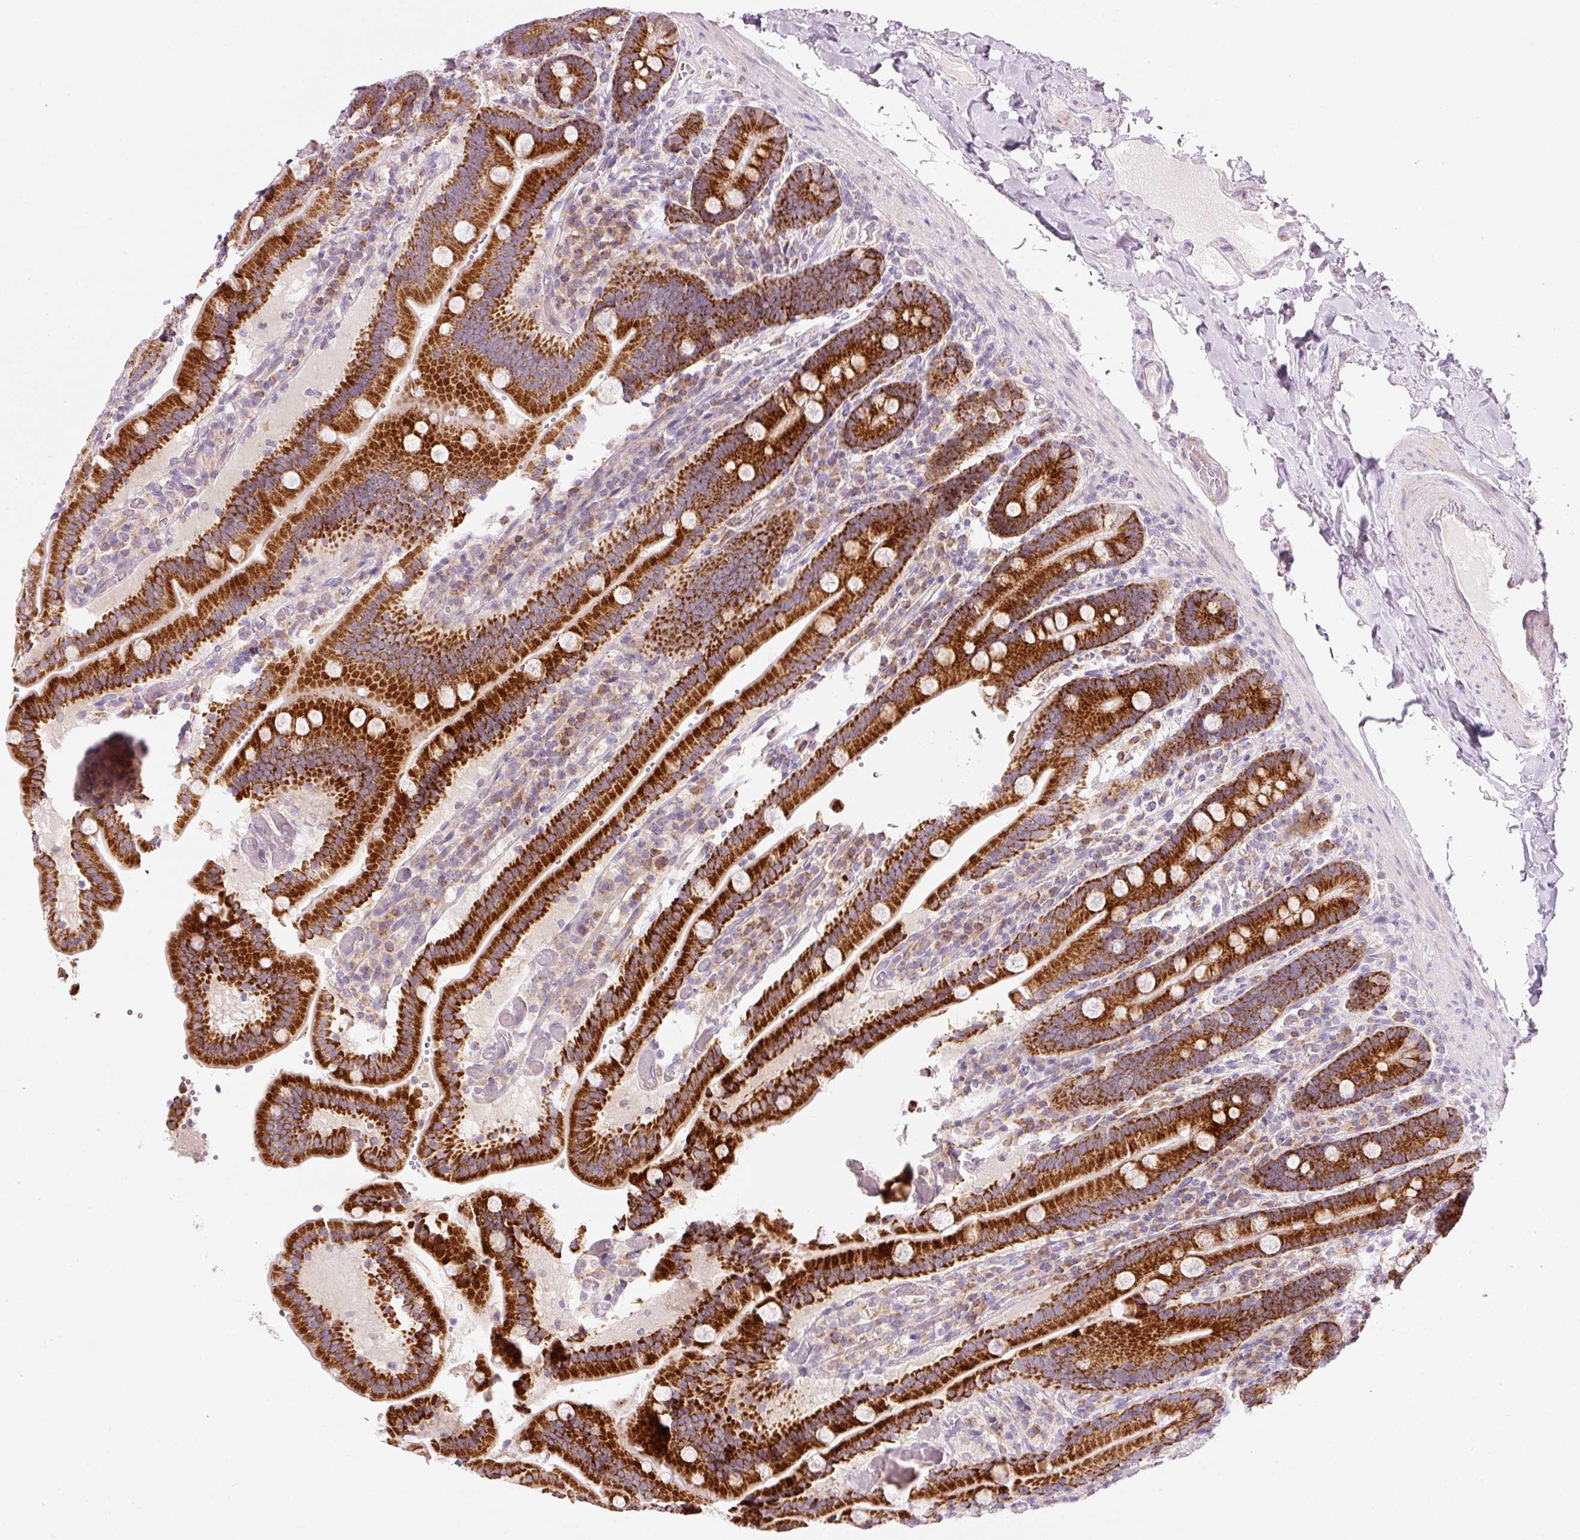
{"staining": {"intensity": "strong", "quantity": ">75%", "location": "cytoplasmic/membranous"}, "tissue": "duodenum", "cell_type": "Glandular cells", "image_type": "normal", "snomed": [{"axis": "morphology", "description": "Normal tissue, NOS"}, {"axis": "topography", "description": "Duodenum"}], "caption": "A brown stain shows strong cytoplasmic/membranous staining of a protein in glandular cells of unremarkable duodenum. (IHC, brightfield microscopy, high magnification).", "gene": "NDUFA1", "patient": {"sex": "female", "age": 62}}